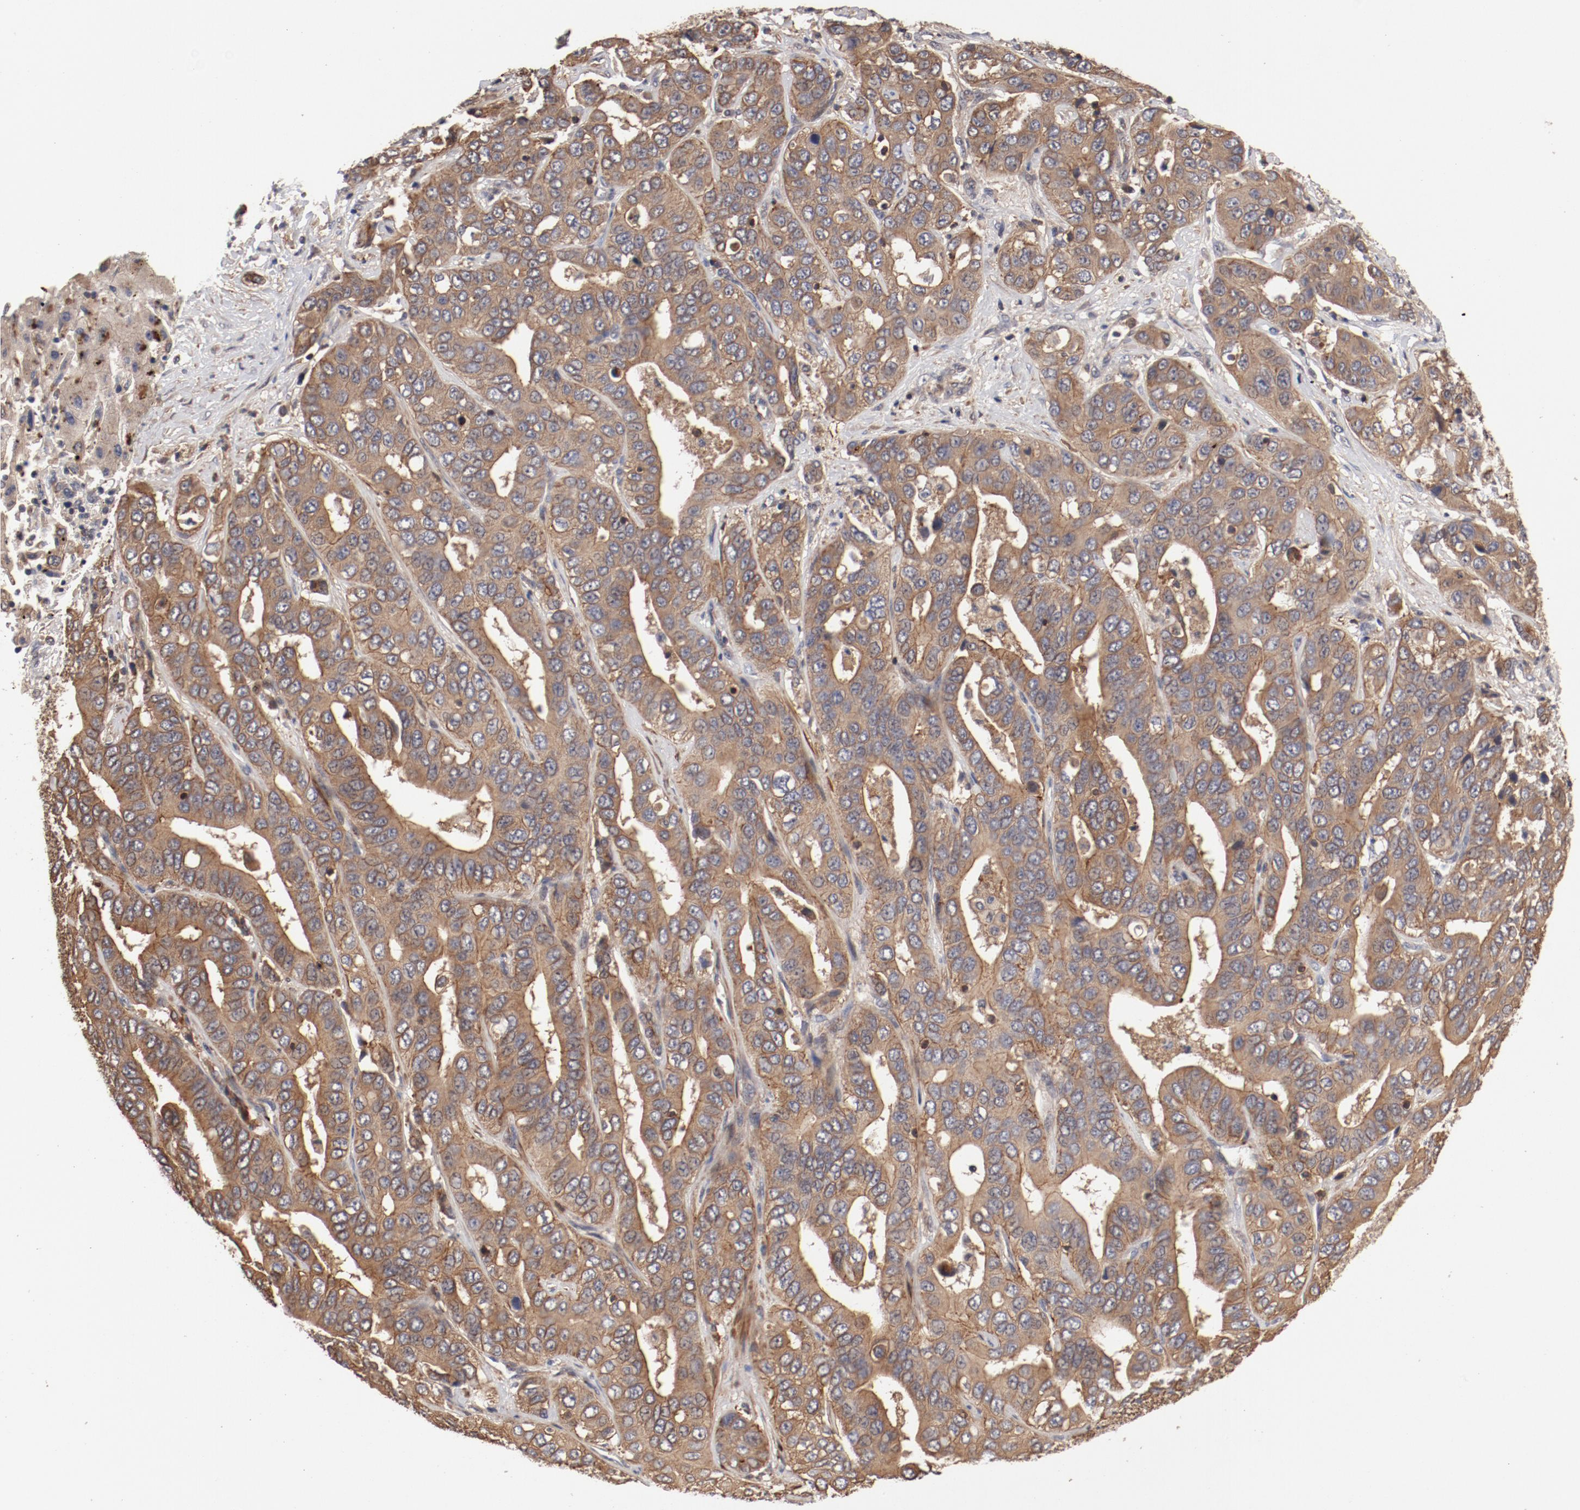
{"staining": {"intensity": "moderate", "quantity": ">75%", "location": "cytoplasmic/membranous"}, "tissue": "liver cancer", "cell_type": "Tumor cells", "image_type": "cancer", "snomed": [{"axis": "morphology", "description": "Cholangiocarcinoma"}, {"axis": "topography", "description": "Liver"}], "caption": "Liver cancer stained with a brown dye shows moderate cytoplasmic/membranous positive expression in about >75% of tumor cells.", "gene": "GUF1", "patient": {"sex": "female", "age": 52}}